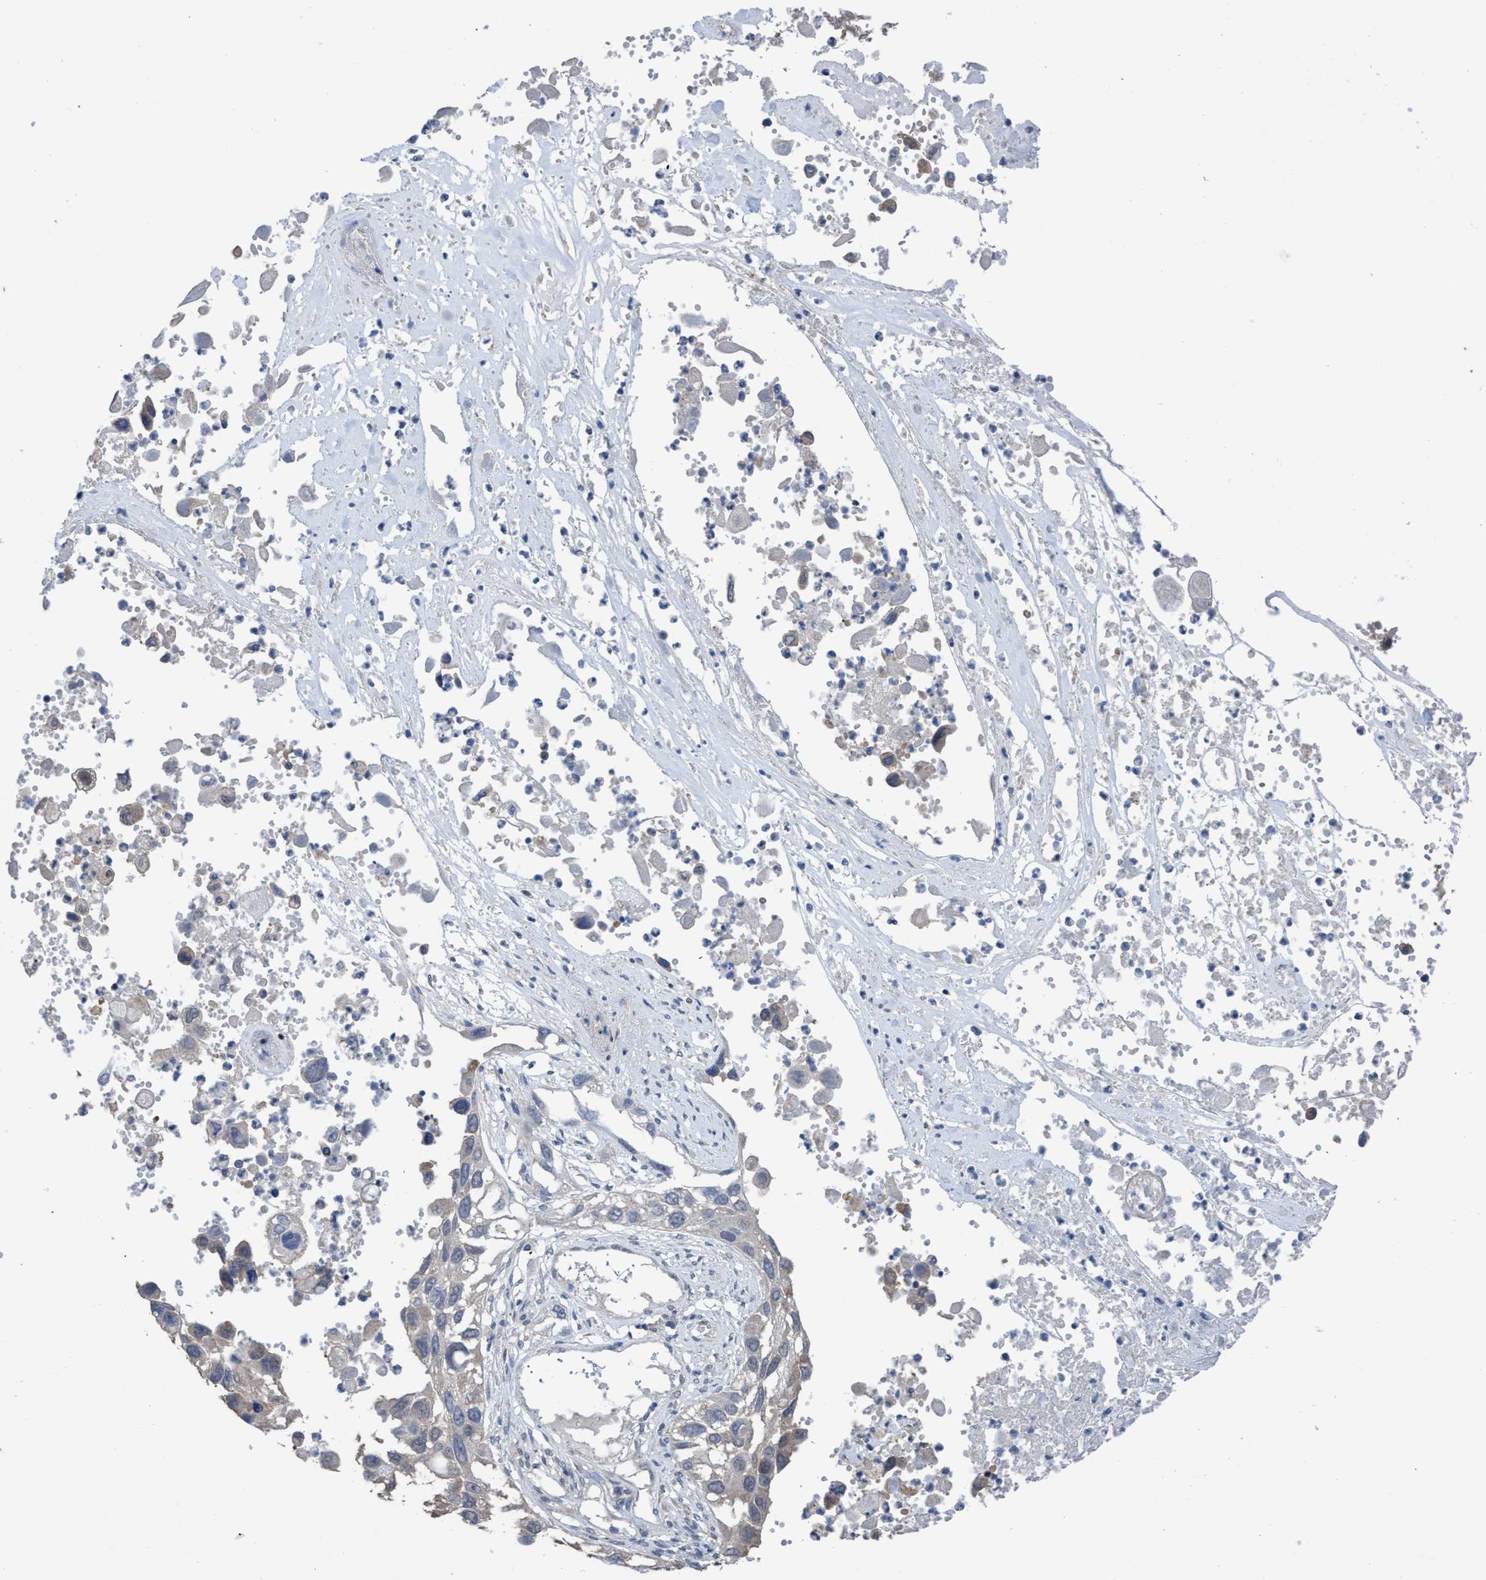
{"staining": {"intensity": "negative", "quantity": "none", "location": "none"}, "tissue": "lung cancer", "cell_type": "Tumor cells", "image_type": "cancer", "snomed": [{"axis": "morphology", "description": "Squamous cell carcinoma, NOS"}, {"axis": "topography", "description": "Lung"}], "caption": "Immunohistochemistry (IHC) of human lung cancer (squamous cell carcinoma) displays no staining in tumor cells.", "gene": "GLOD4", "patient": {"sex": "male", "age": 71}}